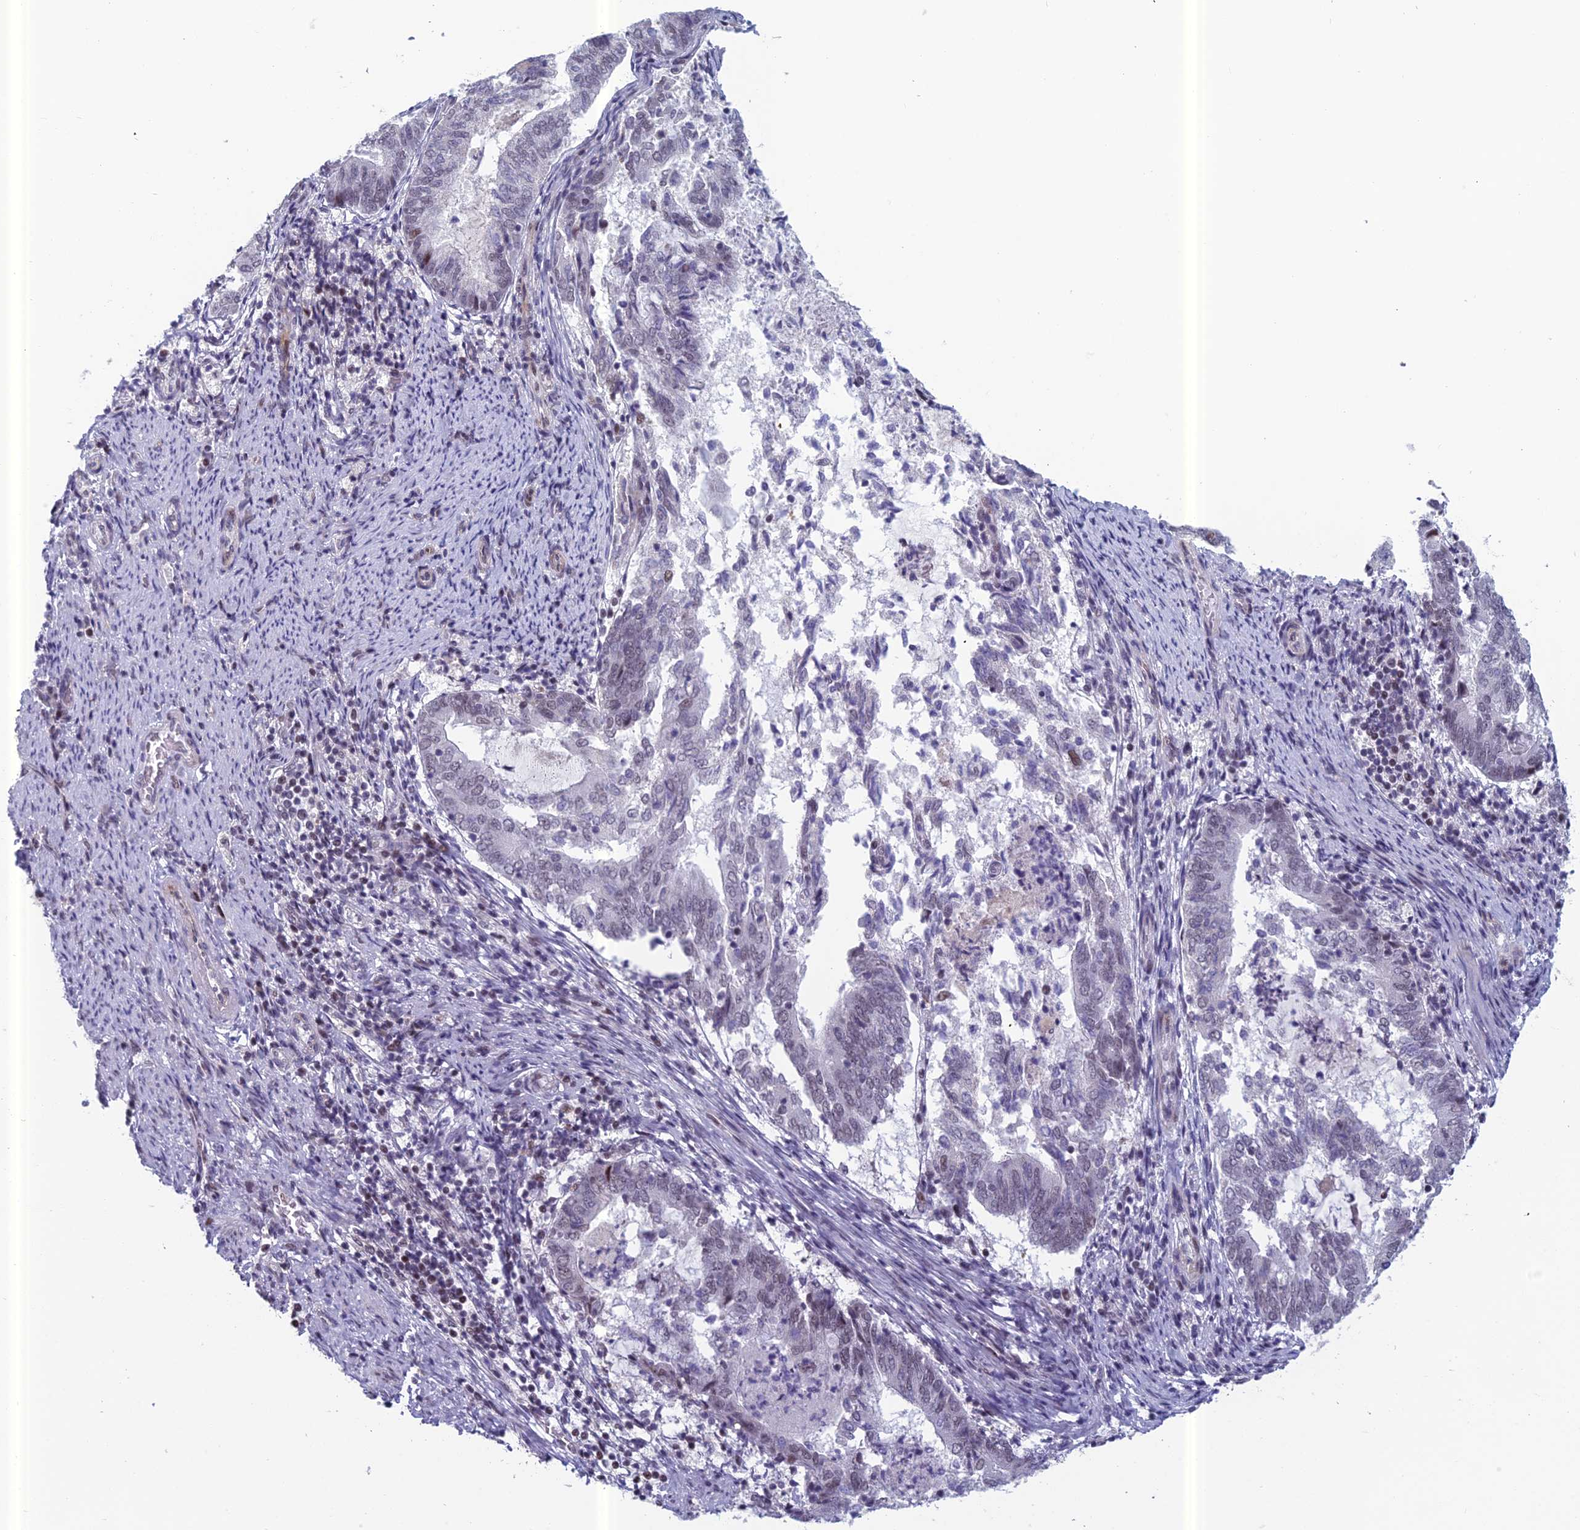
{"staining": {"intensity": "negative", "quantity": "none", "location": "none"}, "tissue": "endometrial cancer", "cell_type": "Tumor cells", "image_type": "cancer", "snomed": [{"axis": "morphology", "description": "Adenocarcinoma, NOS"}, {"axis": "topography", "description": "Endometrium"}], "caption": "Micrograph shows no protein expression in tumor cells of endometrial cancer tissue.", "gene": "RGS17", "patient": {"sex": "female", "age": 80}}